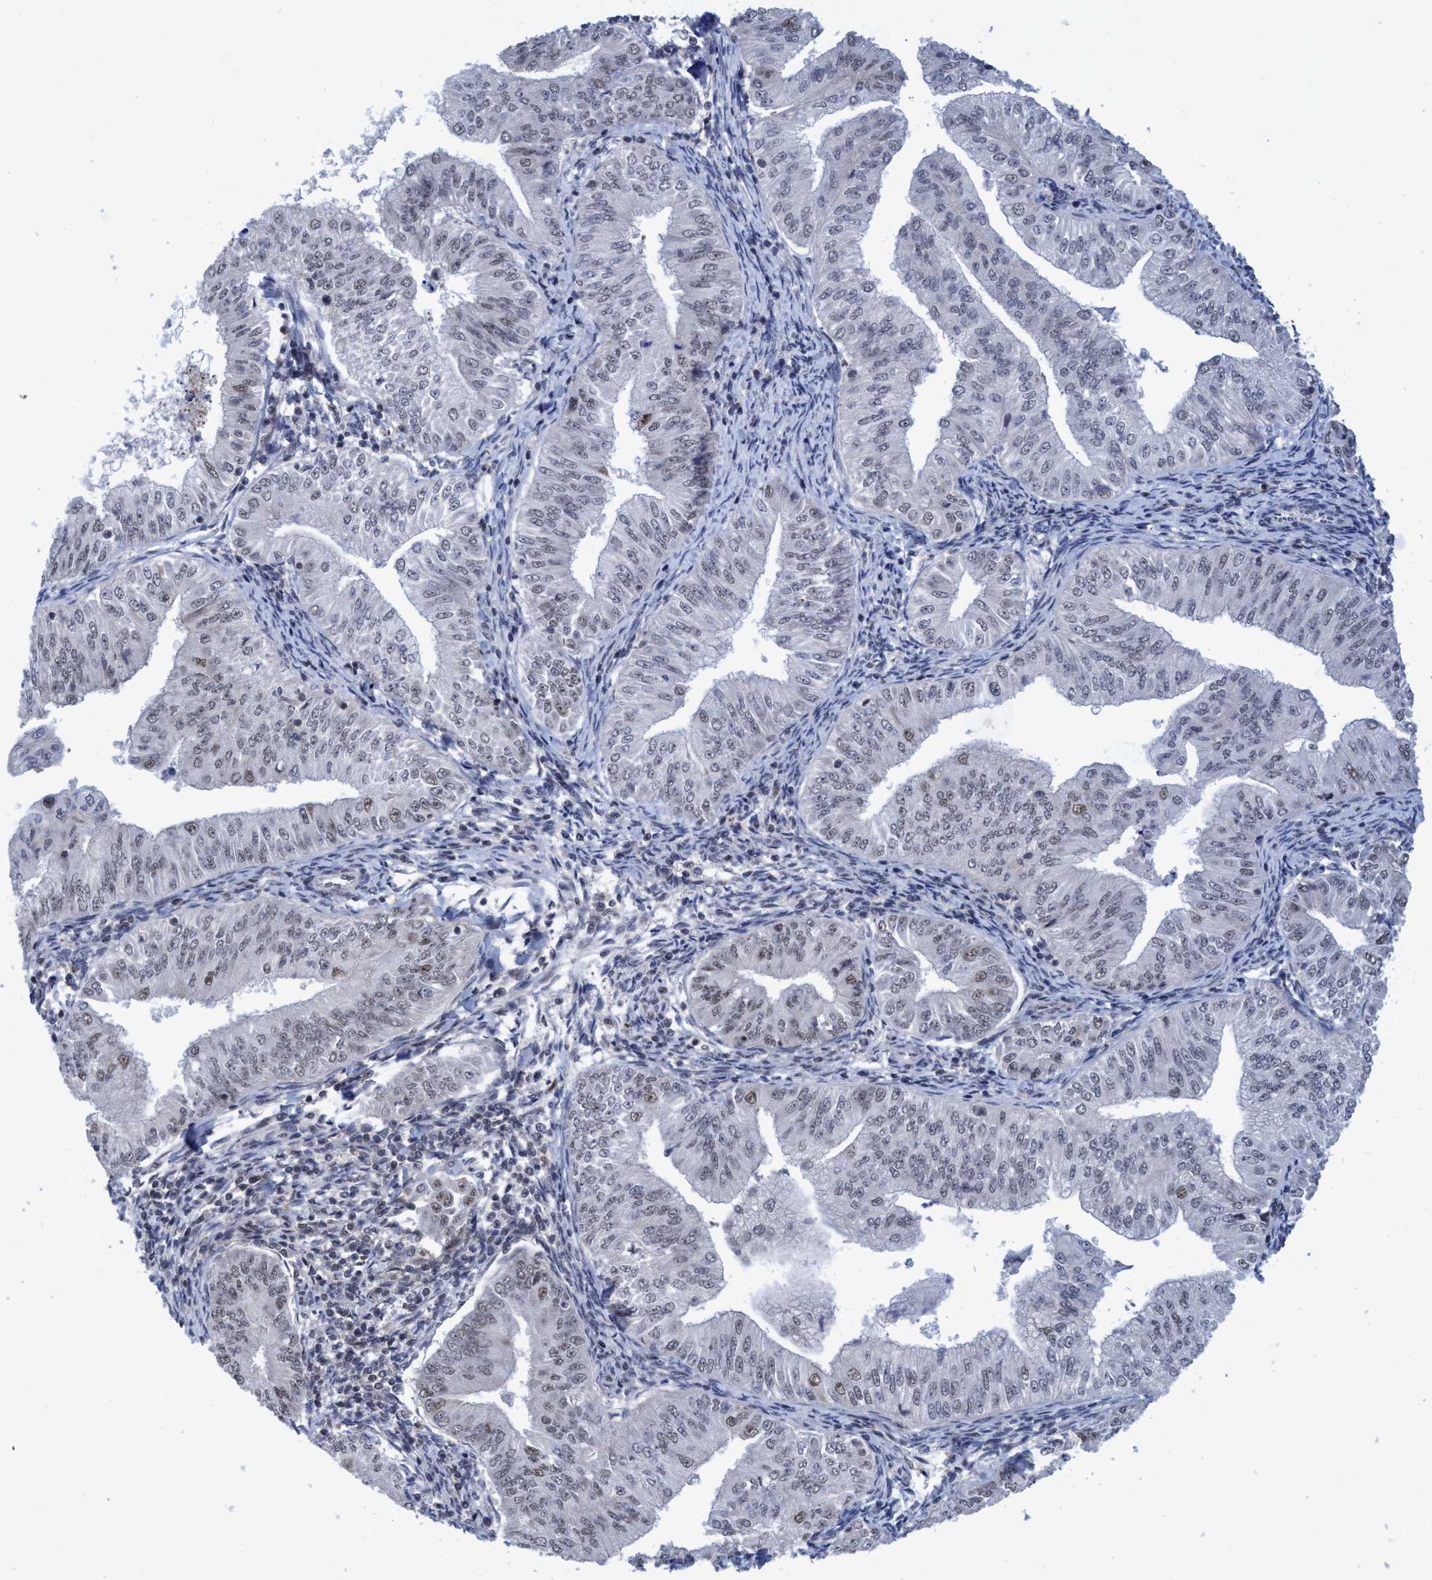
{"staining": {"intensity": "weak", "quantity": "<25%", "location": "nuclear"}, "tissue": "endometrial cancer", "cell_type": "Tumor cells", "image_type": "cancer", "snomed": [{"axis": "morphology", "description": "Normal tissue, NOS"}, {"axis": "morphology", "description": "Adenocarcinoma, NOS"}, {"axis": "topography", "description": "Endometrium"}], "caption": "DAB (3,3'-diaminobenzidine) immunohistochemical staining of human adenocarcinoma (endometrial) reveals no significant expression in tumor cells.", "gene": "C9orf78", "patient": {"sex": "female", "age": 53}}